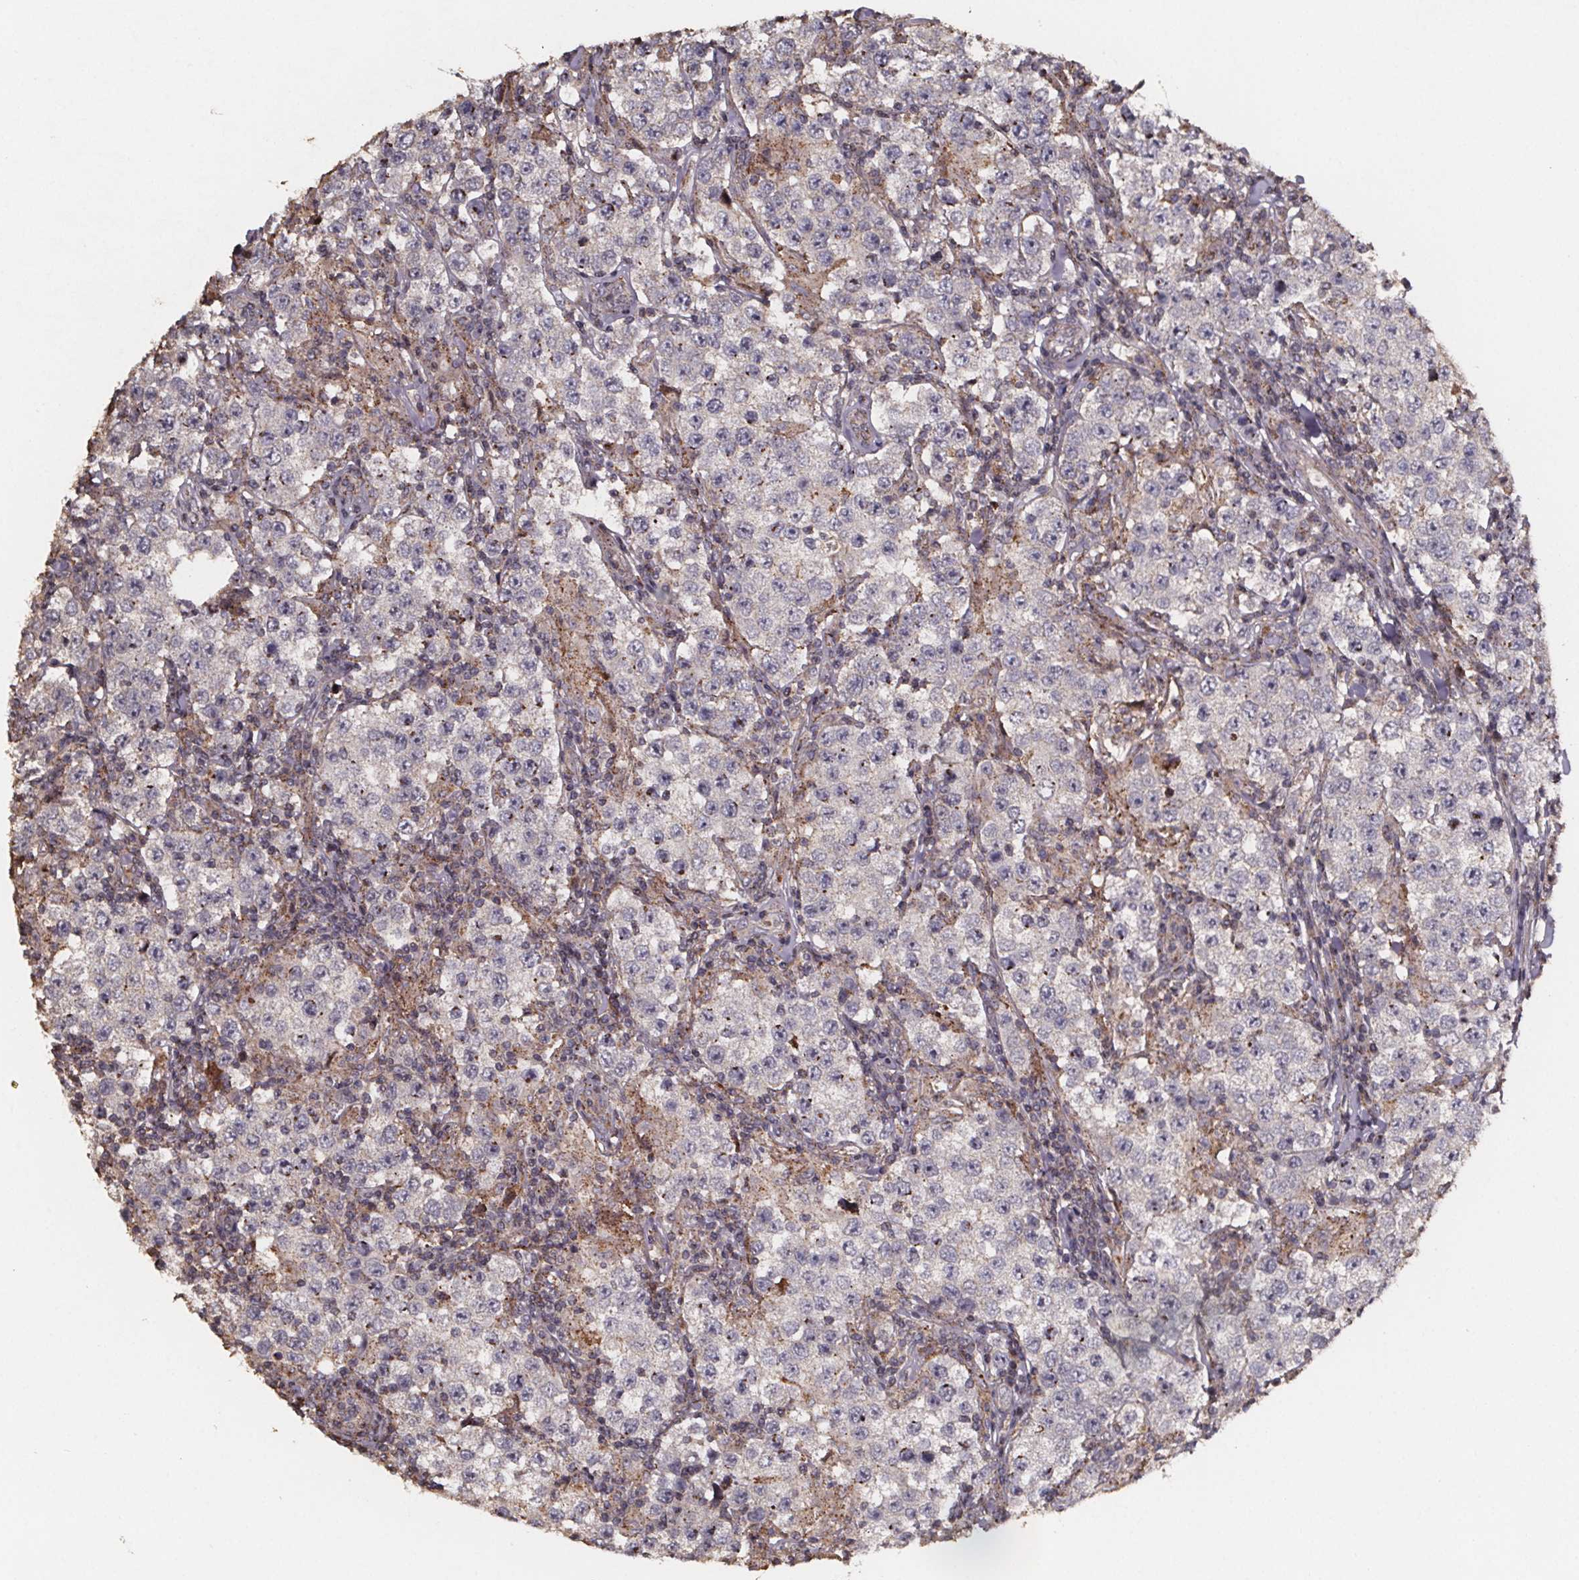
{"staining": {"intensity": "negative", "quantity": "none", "location": "none"}, "tissue": "testis cancer", "cell_type": "Tumor cells", "image_type": "cancer", "snomed": [{"axis": "morphology", "description": "Seminoma, NOS"}, {"axis": "morphology", "description": "Carcinoma, Embryonal, NOS"}, {"axis": "topography", "description": "Testis"}], "caption": "Immunohistochemistry (IHC) histopathology image of neoplastic tissue: testis cancer stained with DAB exhibits no significant protein staining in tumor cells.", "gene": "ZNF879", "patient": {"sex": "male", "age": 41}}